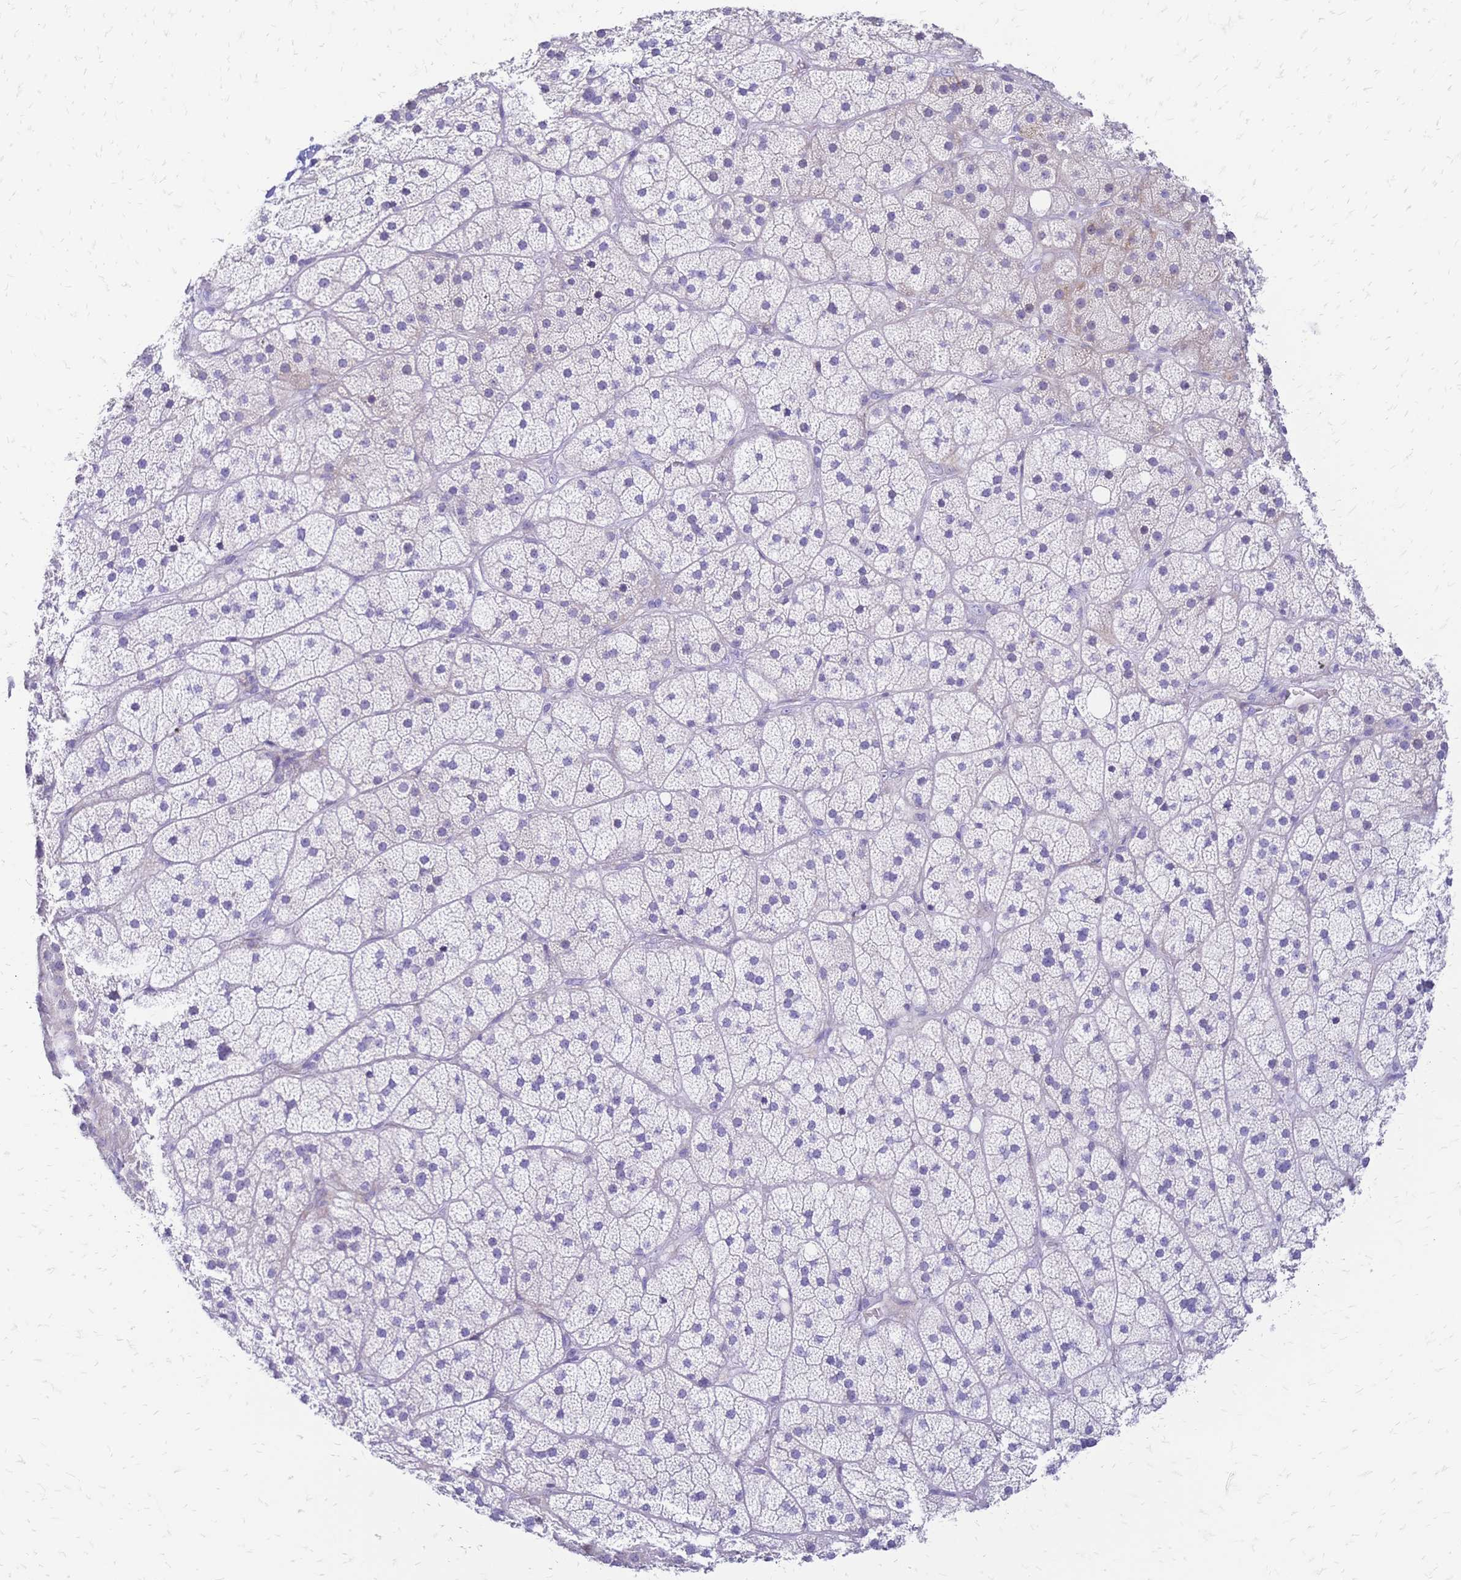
{"staining": {"intensity": "moderate", "quantity": "<25%", "location": "cytoplasmic/membranous"}, "tissue": "adrenal gland", "cell_type": "Glandular cells", "image_type": "normal", "snomed": [{"axis": "morphology", "description": "Normal tissue, NOS"}, {"axis": "topography", "description": "Adrenal gland"}], "caption": "Protein positivity by immunohistochemistry shows moderate cytoplasmic/membranous positivity in about <25% of glandular cells in normal adrenal gland.", "gene": "GRB7", "patient": {"sex": "male", "age": 57}}